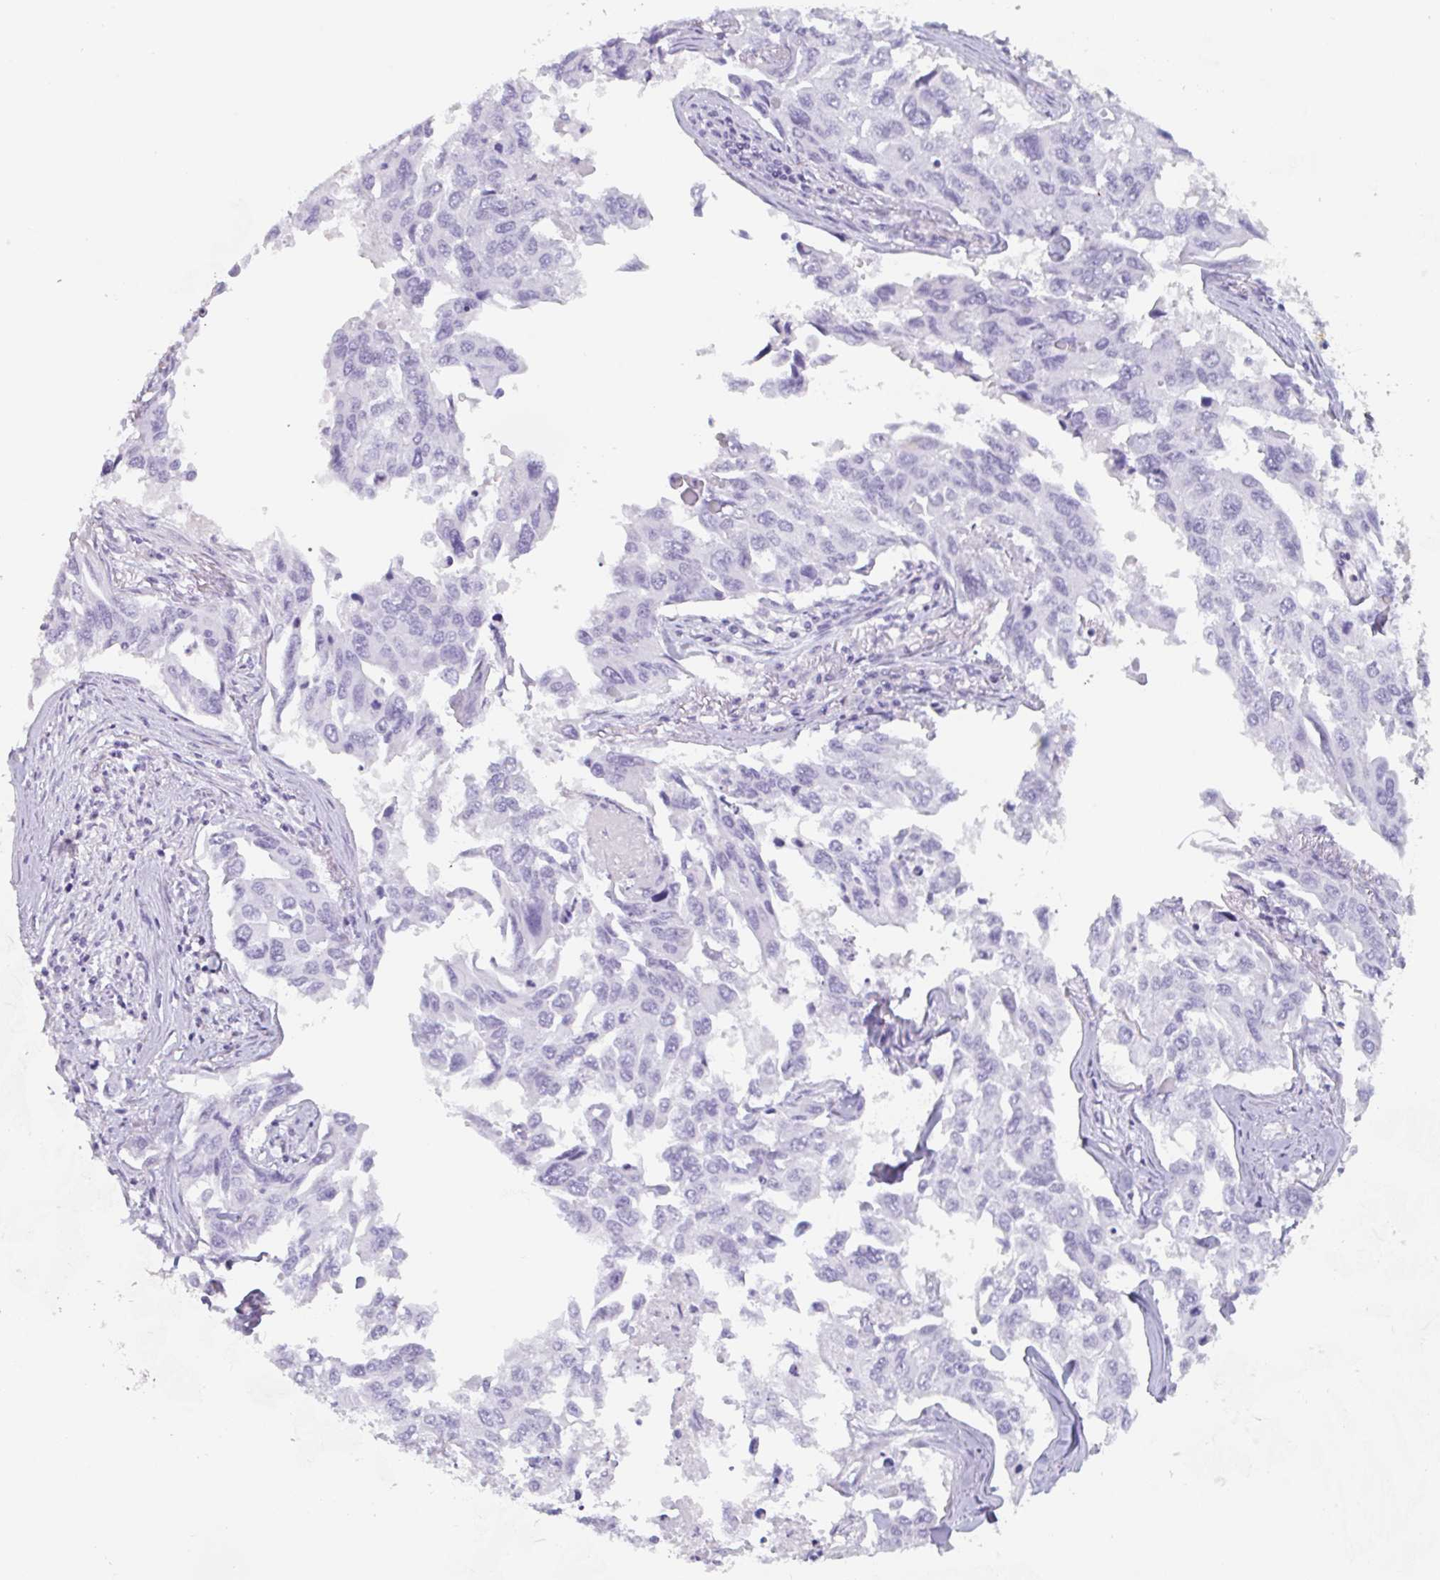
{"staining": {"intensity": "negative", "quantity": "none", "location": "none"}, "tissue": "lung cancer", "cell_type": "Tumor cells", "image_type": "cancer", "snomed": [{"axis": "morphology", "description": "Adenocarcinoma, NOS"}, {"axis": "topography", "description": "Lung"}], "caption": "A photomicrograph of human lung cancer is negative for staining in tumor cells. Brightfield microscopy of immunohistochemistry (IHC) stained with DAB (brown) and hematoxylin (blue), captured at high magnification.", "gene": "EMC4", "patient": {"sex": "male", "age": 64}}